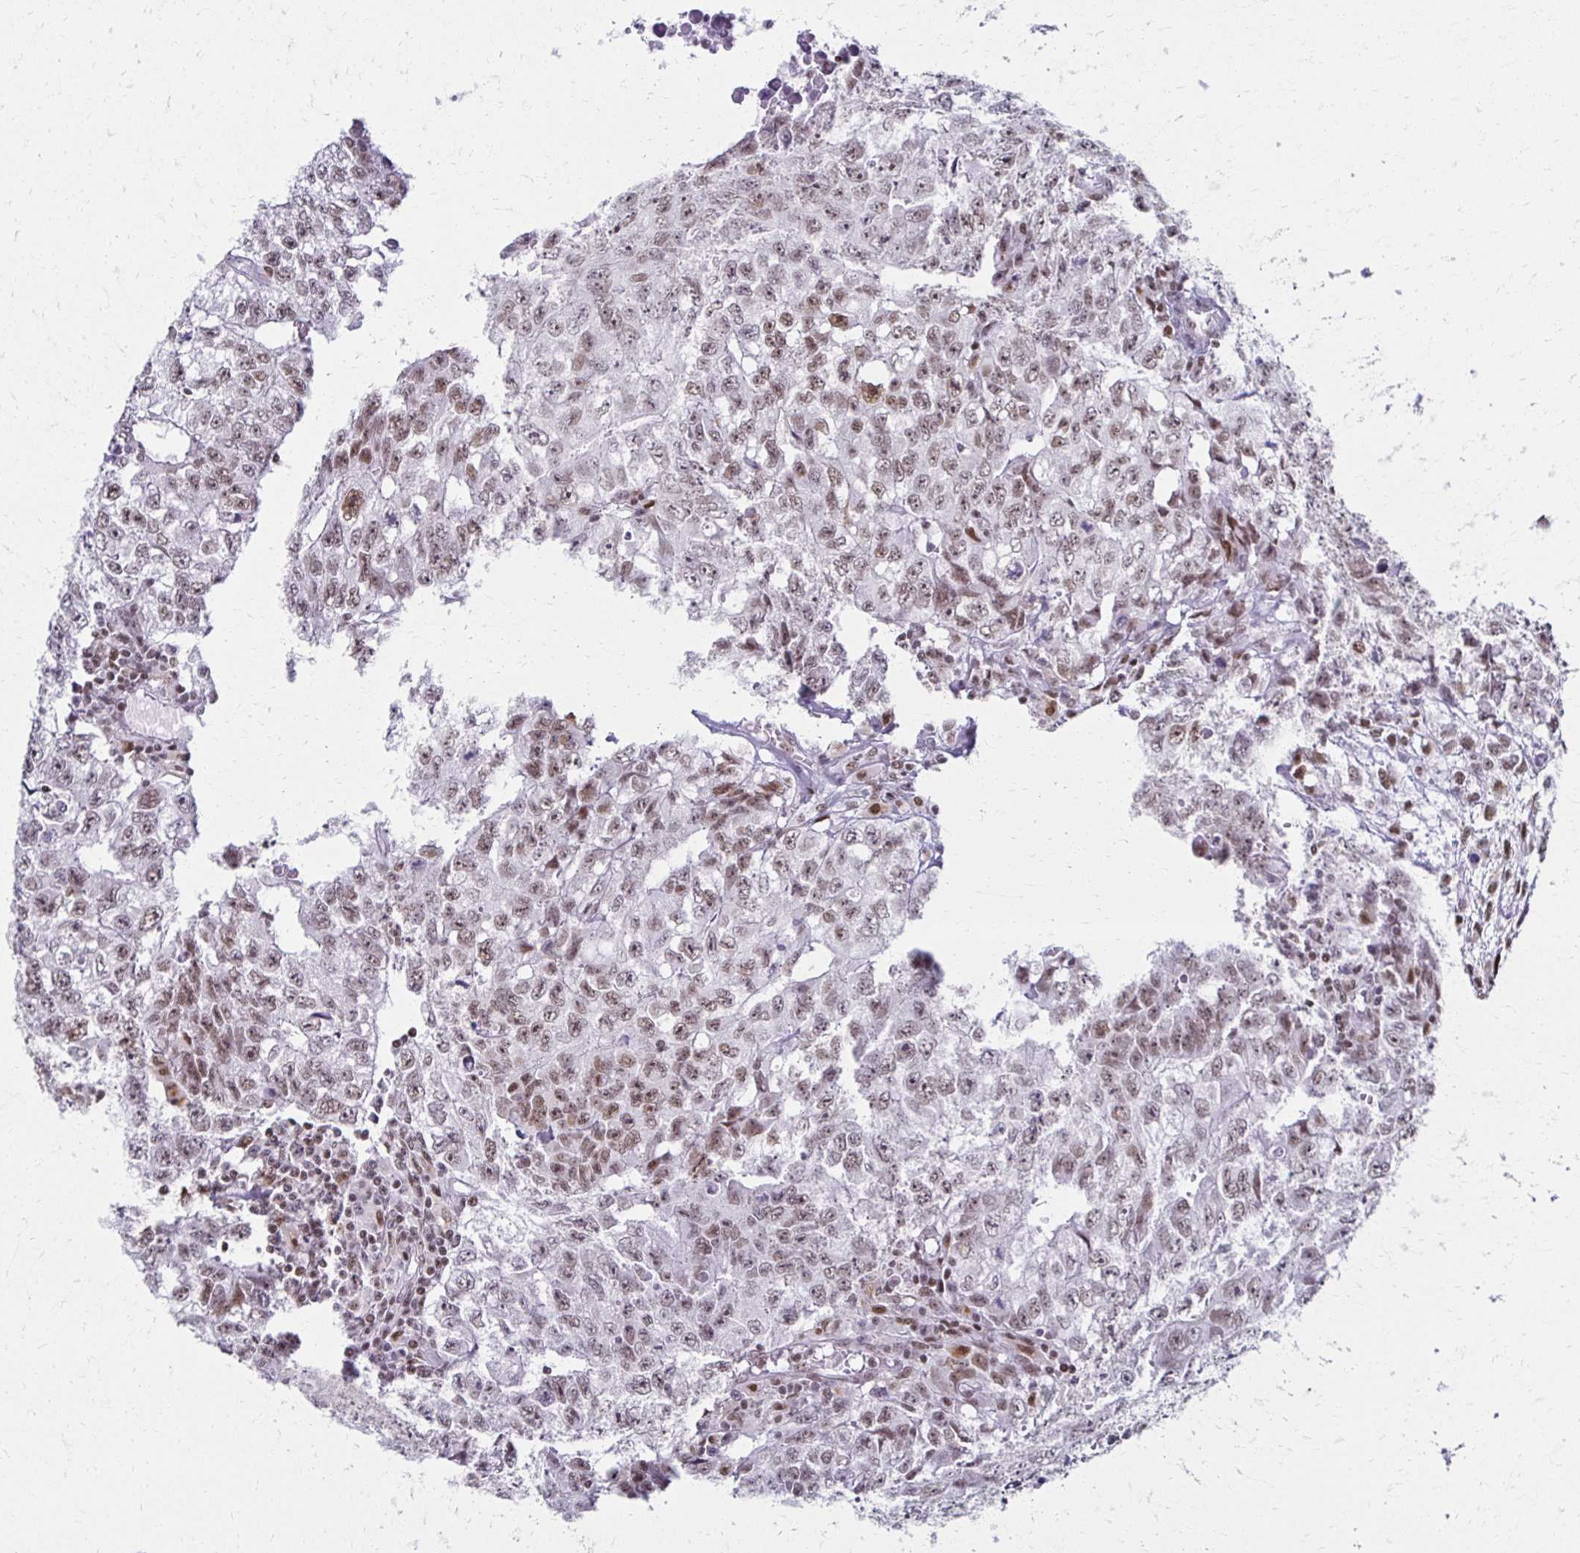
{"staining": {"intensity": "moderate", "quantity": "25%-75%", "location": "nuclear"}, "tissue": "testis cancer", "cell_type": "Tumor cells", "image_type": "cancer", "snomed": [{"axis": "morphology", "description": "Carcinoma, Embryonal, NOS"}, {"axis": "morphology", "description": "Teratoma, malignant, NOS"}, {"axis": "topography", "description": "Testis"}], "caption": "Testis malignant teratoma was stained to show a protein in brown. There is medium levels of moderate nuclear positivity in approximately 25%-75% of tumor cells.", "gene": "IRF7", "patient": {"sex": "male", "age": 24}}